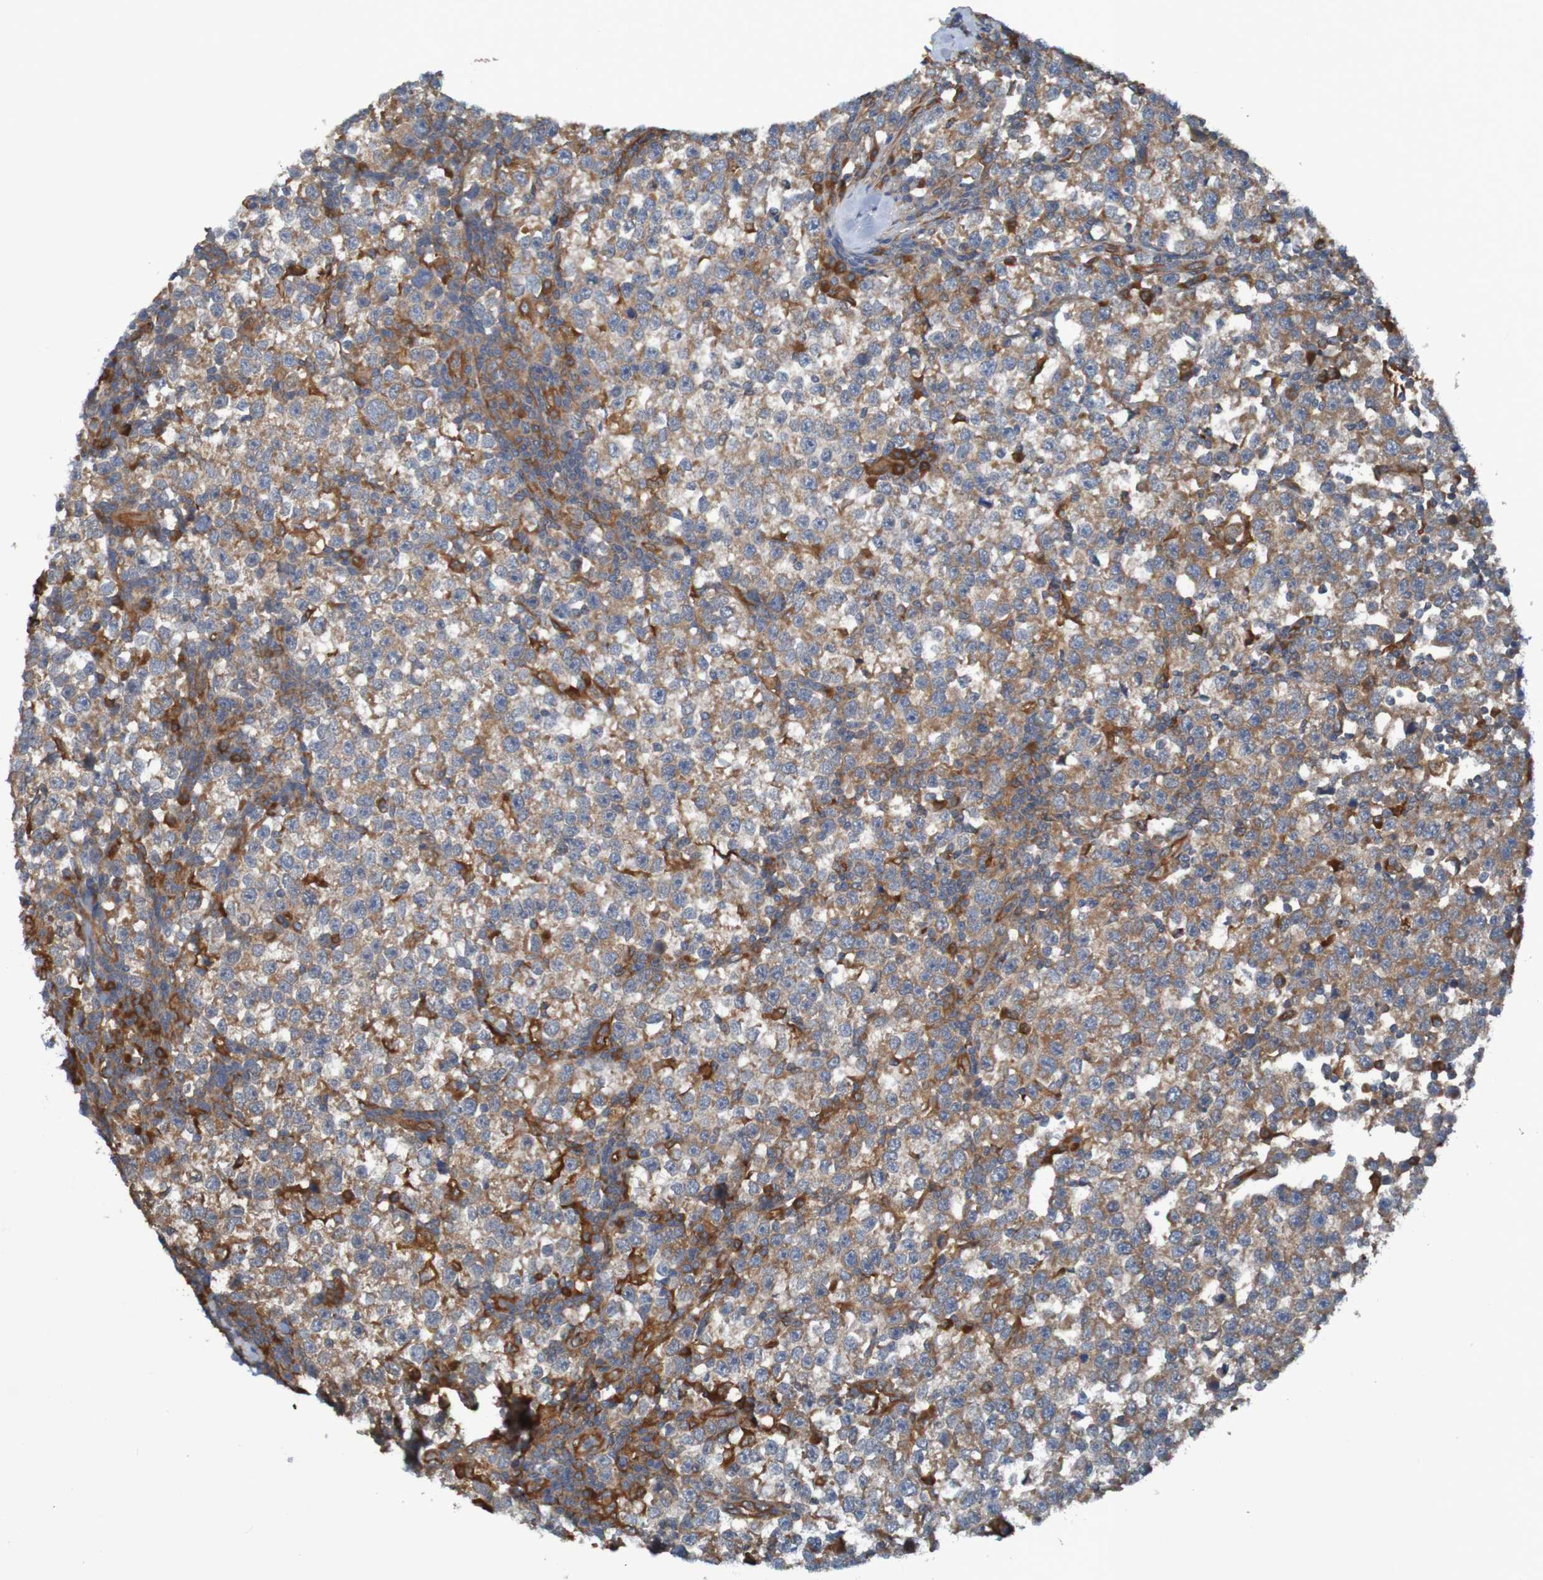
{"staining": {"intensity": "moderate", "quantity": ">75%", "location": "cytoplasmic/membranous"}, "tissue": "testis cancer", "cell_type": "Tumor cells", "image_type": "cancer", "snomed": [{"axis": "morphology", "description": "Seminoma, NOS"}, {"axis": "topography", "description": "Testis"}], "caption": "This is an image of IHC staining of testis cancer, which shows moderate expression in the cytoplasmic/membranous of tumor cells.", "gene": "DNAJC4", "patient": {"sex": "male", "age": 43}}